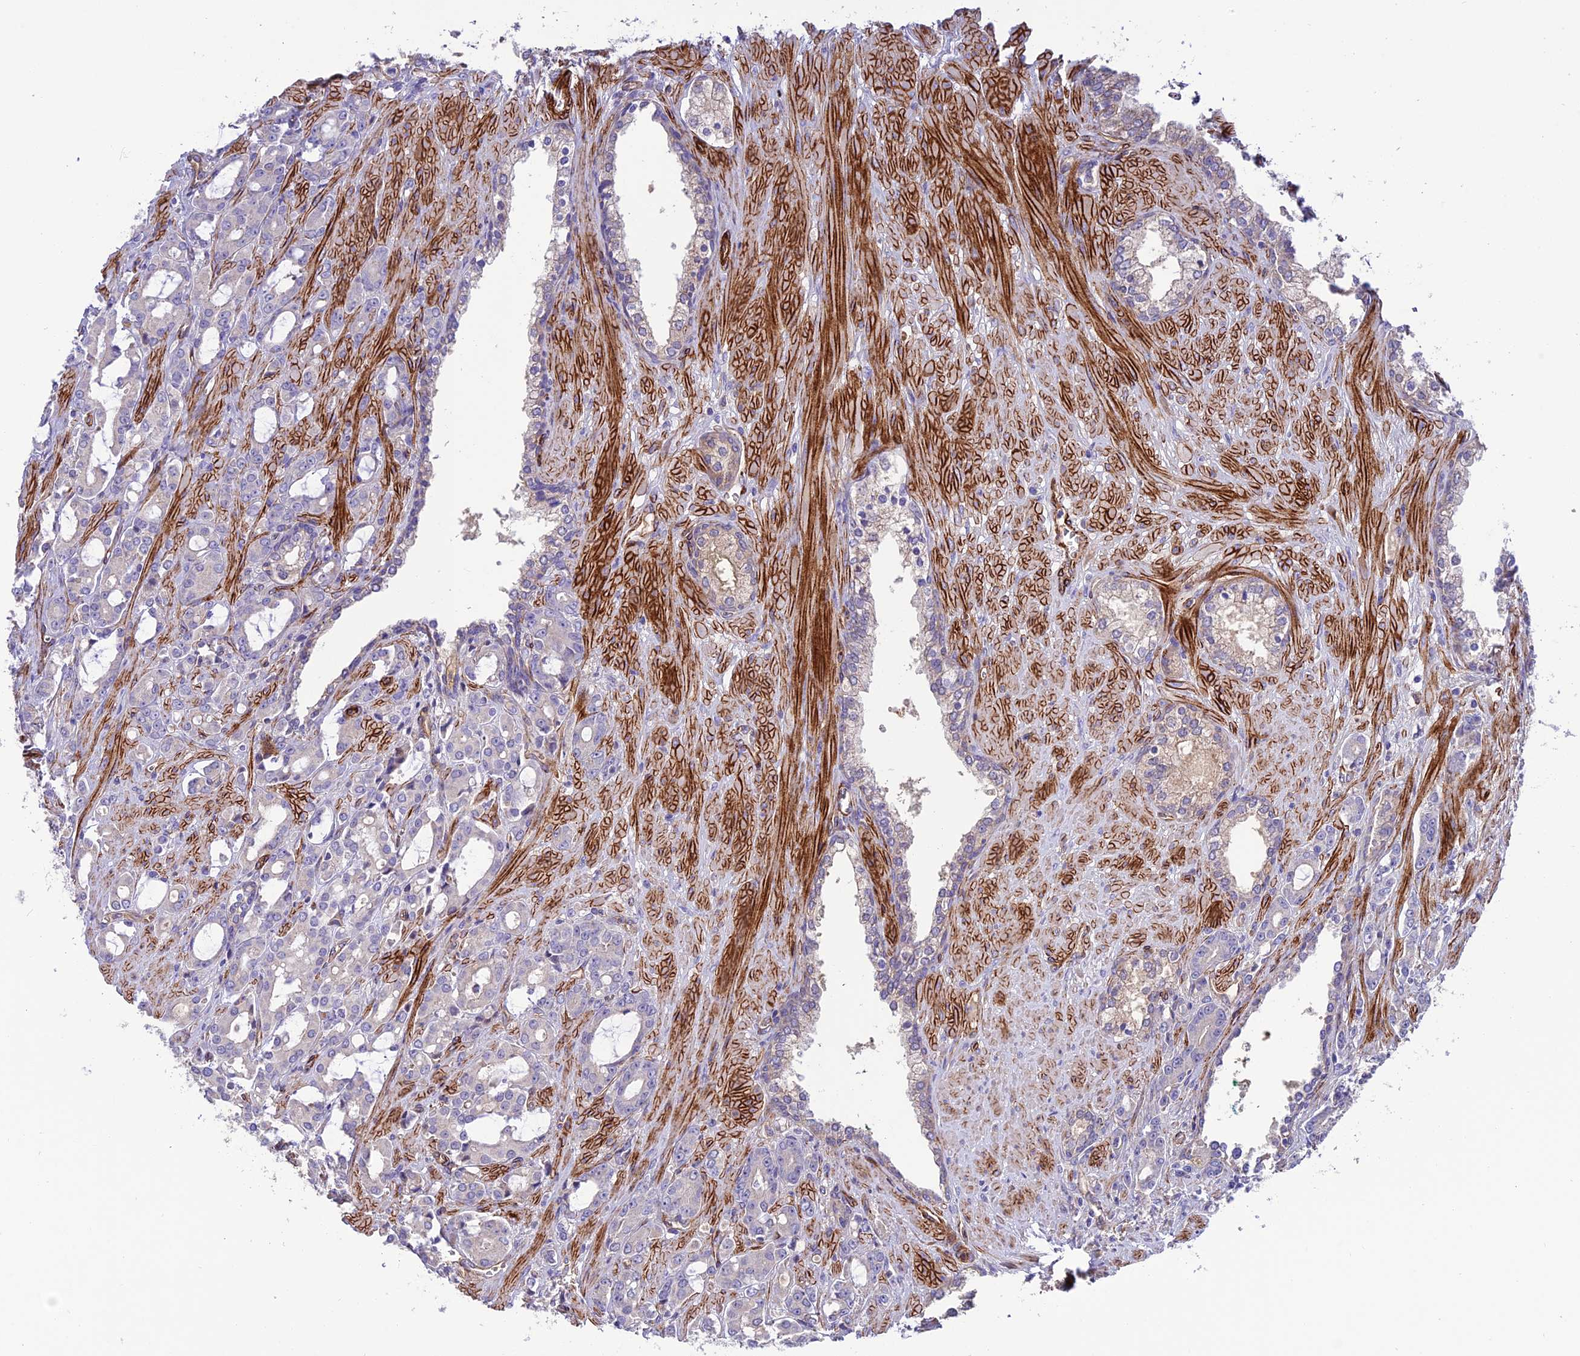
{"staining": {"intensity": "negative", "quantity": "none", "location": "none"}, "tissue": "prostate cancer", "cell_type": "Tumor cells", "image_type": "cancer", "snomed": [{"axis": "morphology", "description": "Adenocarcinoma, High grade"}, {"axis": "topography", "description": "Prostate"}], "caption": "Image shows no protein staining in tumor cells of prostate cancer tissue. (Immunohistochemistry, brightfield microscopy, high magnification).", "gene": "REX1BD", "patient": {"sex": "male", "age": 72}}